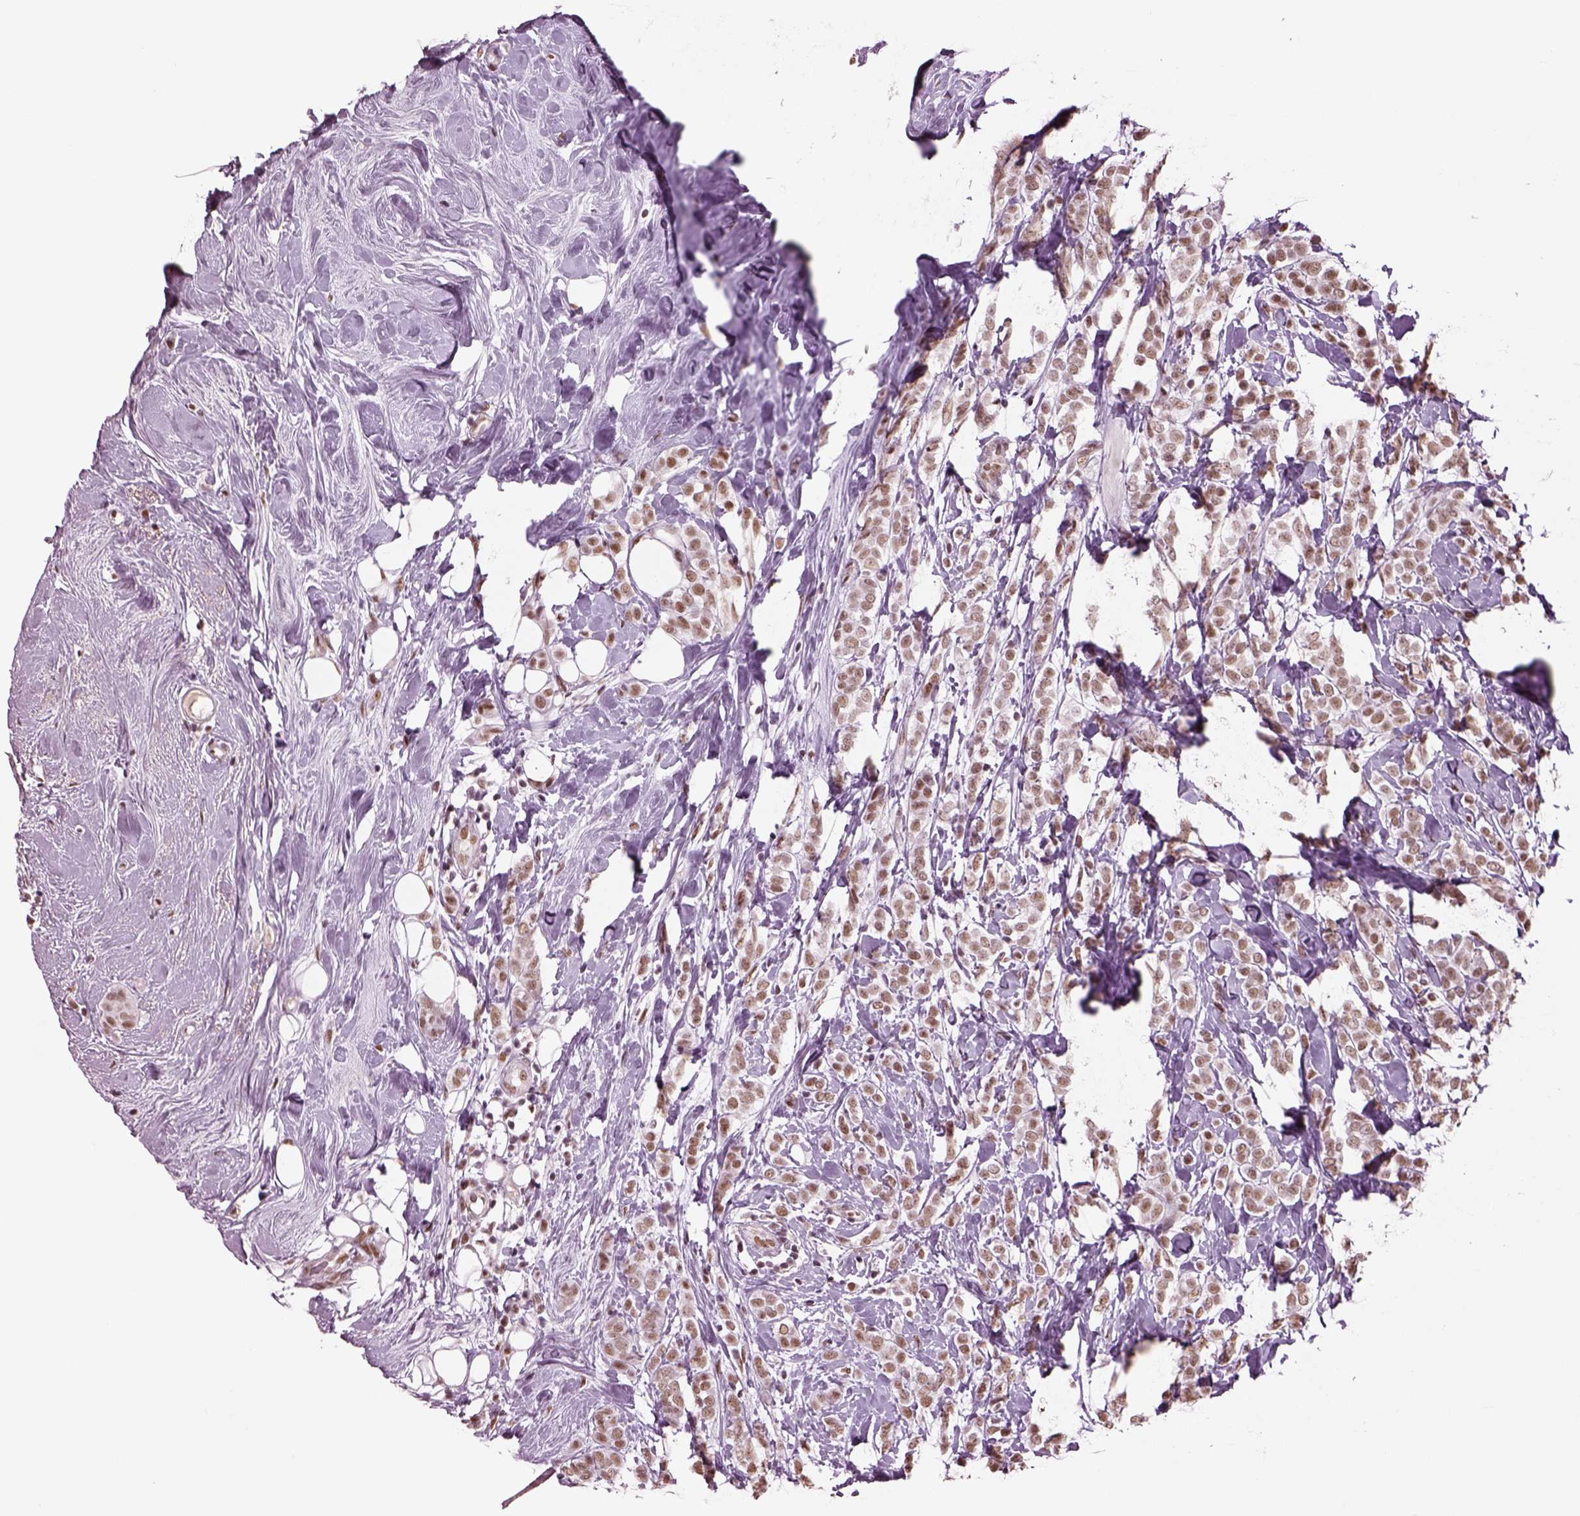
{"staining": {"intensity": "moderate", "quantity": ">75%", "location": "nuclear"}, "tissue": "breast cancer", "cell_type": "Tumor cells", "image_type": "cancer", "snomed": [{"axis": "morphology", "description": "Lobular carcinoma"}, {"axis": "topography", "description": "Breast"}], "caption": "DAB immunohistochemical staining of human lobular carcinoma (breast) displays moderate nuclear protein positivity in approximately >75% of tumor cells.", "gene": "SEPHS1", "patient": {"sex": "female", "age": 49}}